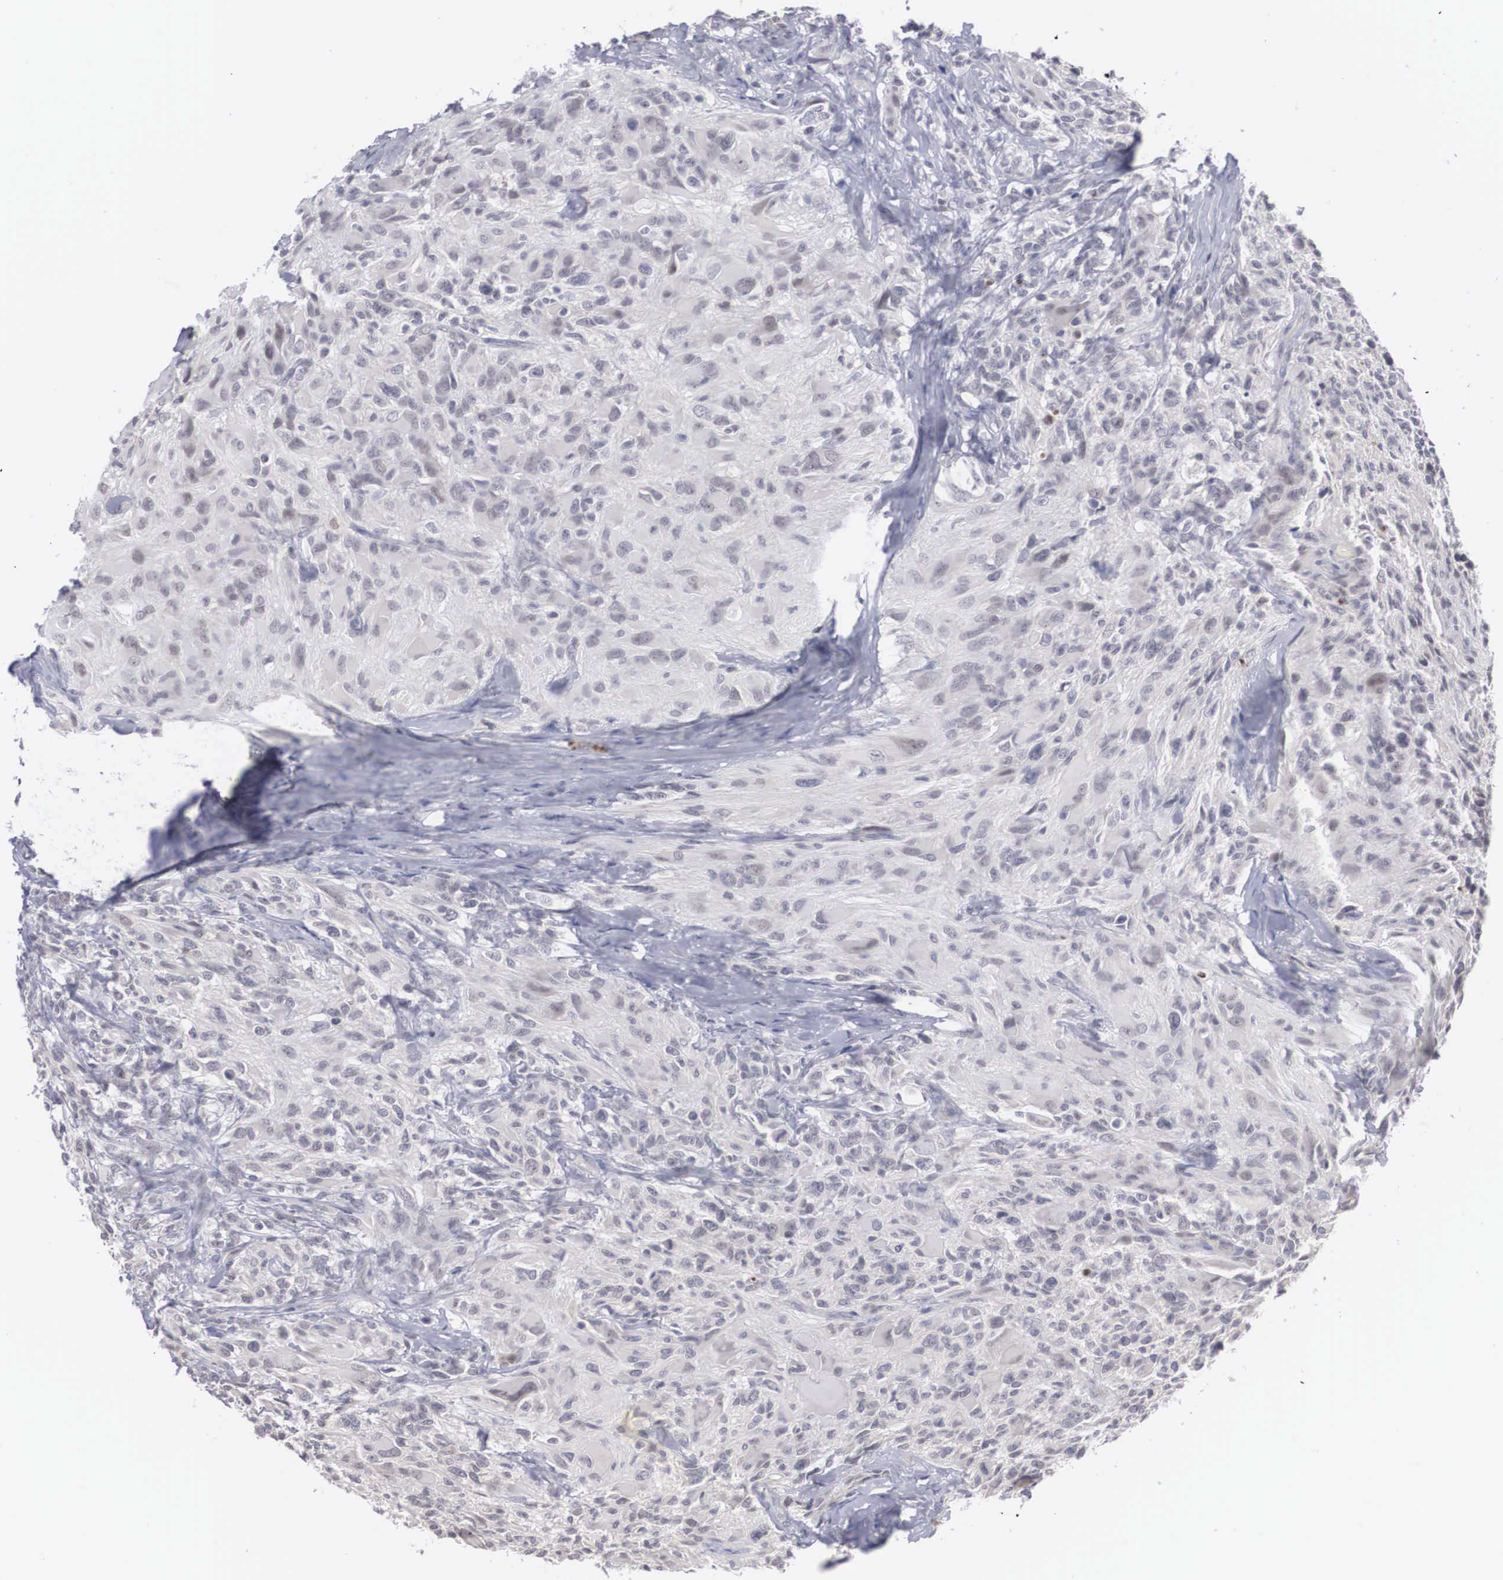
{"staining": {"intensity": "negative", "quantity": "none", "location": "none"}, "tissue": "glioma", "cell_type": "Tumor cells", "image_type": "cancer", "snomed": [{"axis": "morphology", "description": "Glioma, malignant, High grade"}, {"axis": "topography", "description": "Brain"}], "caption": "Micrograph shows no protein expression in tumor cells of glioma tissue.", "gene": "WDR89", "patient": {"sex": "male", "age": 69}}